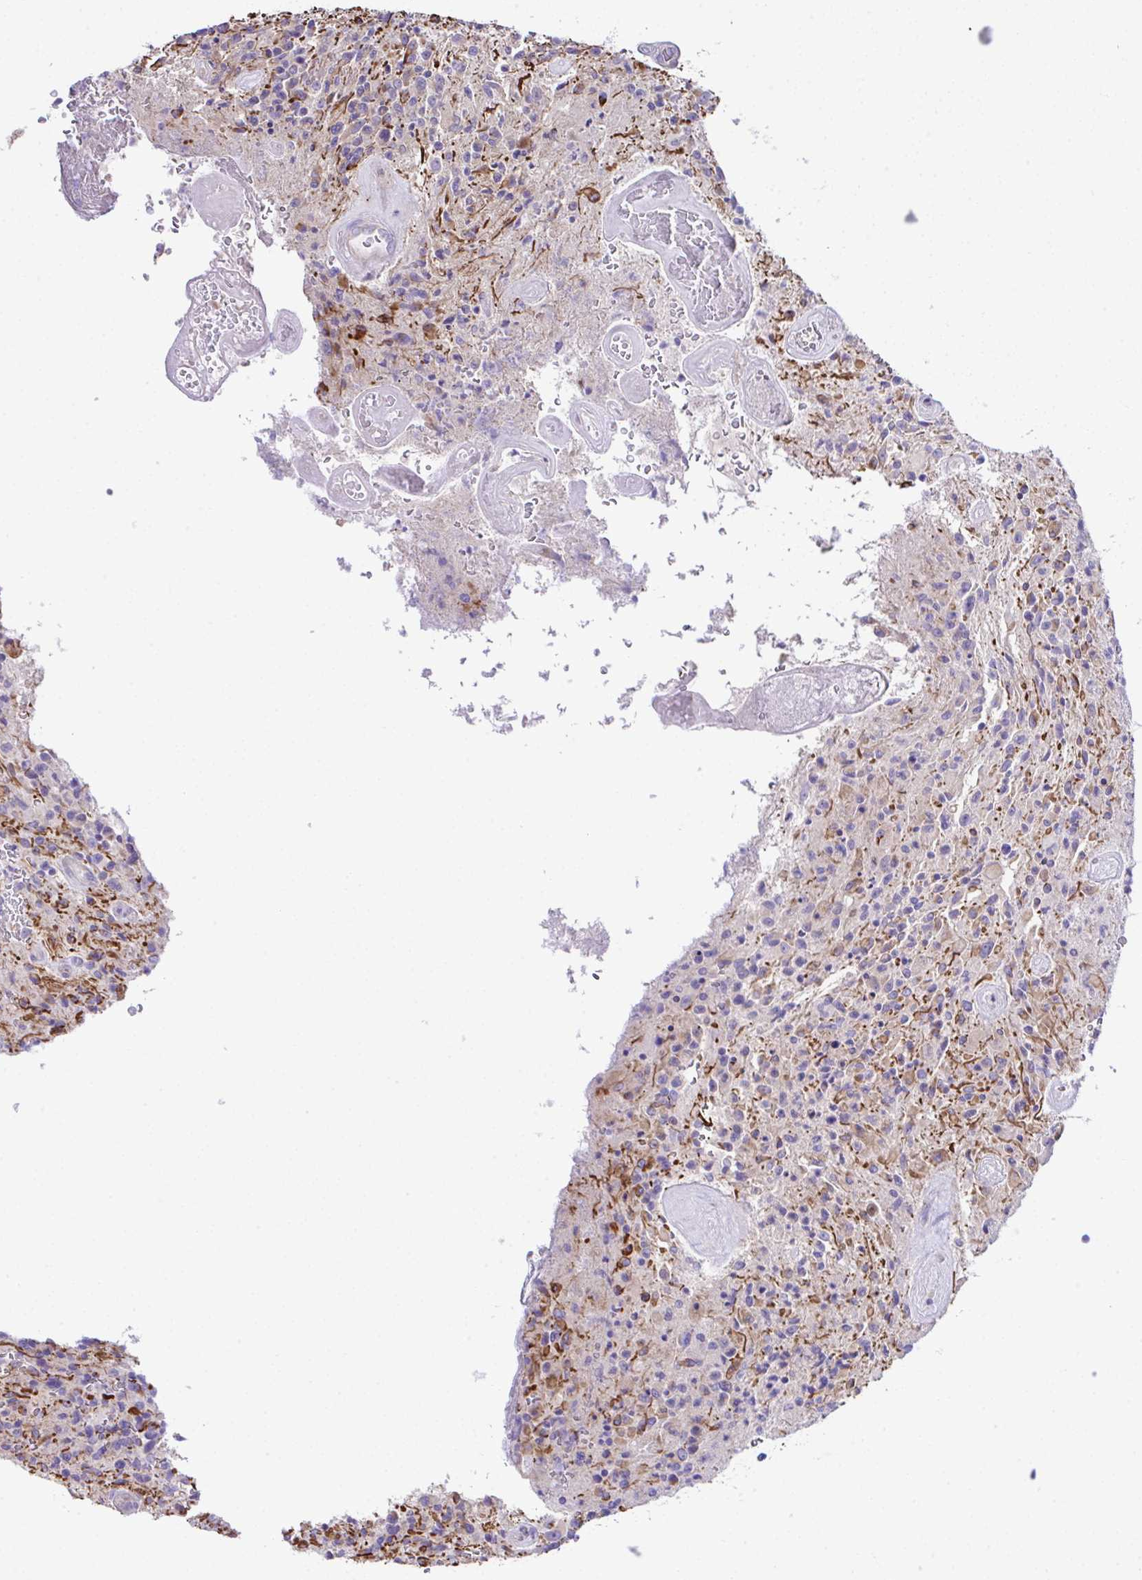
{"staining": {"intensity": "moderate", "quantity": "<25%", "location": "cytoplasmic/membranous"}, "tissue": "glioma", "cell_type": "Tumor cells", "image_type": "cancer", "snomed": [{"axis": "morphology", "description": "Normal tissue, NOS"}, {"axis": "morphology", "description": "Glioma, malignant, High grade"}, {"axis": "topography", "description": "Cerebral cortex"}], "caption": "IHC micrograph of neoplastic tissue: human malignant glioma (high-grade) stained using immunohistochemistry (IHC) exhibits low levels of moderate protein expression localized specifically in the cytoplasmic/membranous of tumor cells, appearing as a cytoplasmic/membranous brown color.", "gene": "OR4P4", "patient": {"sex": "male", "age": 56}}